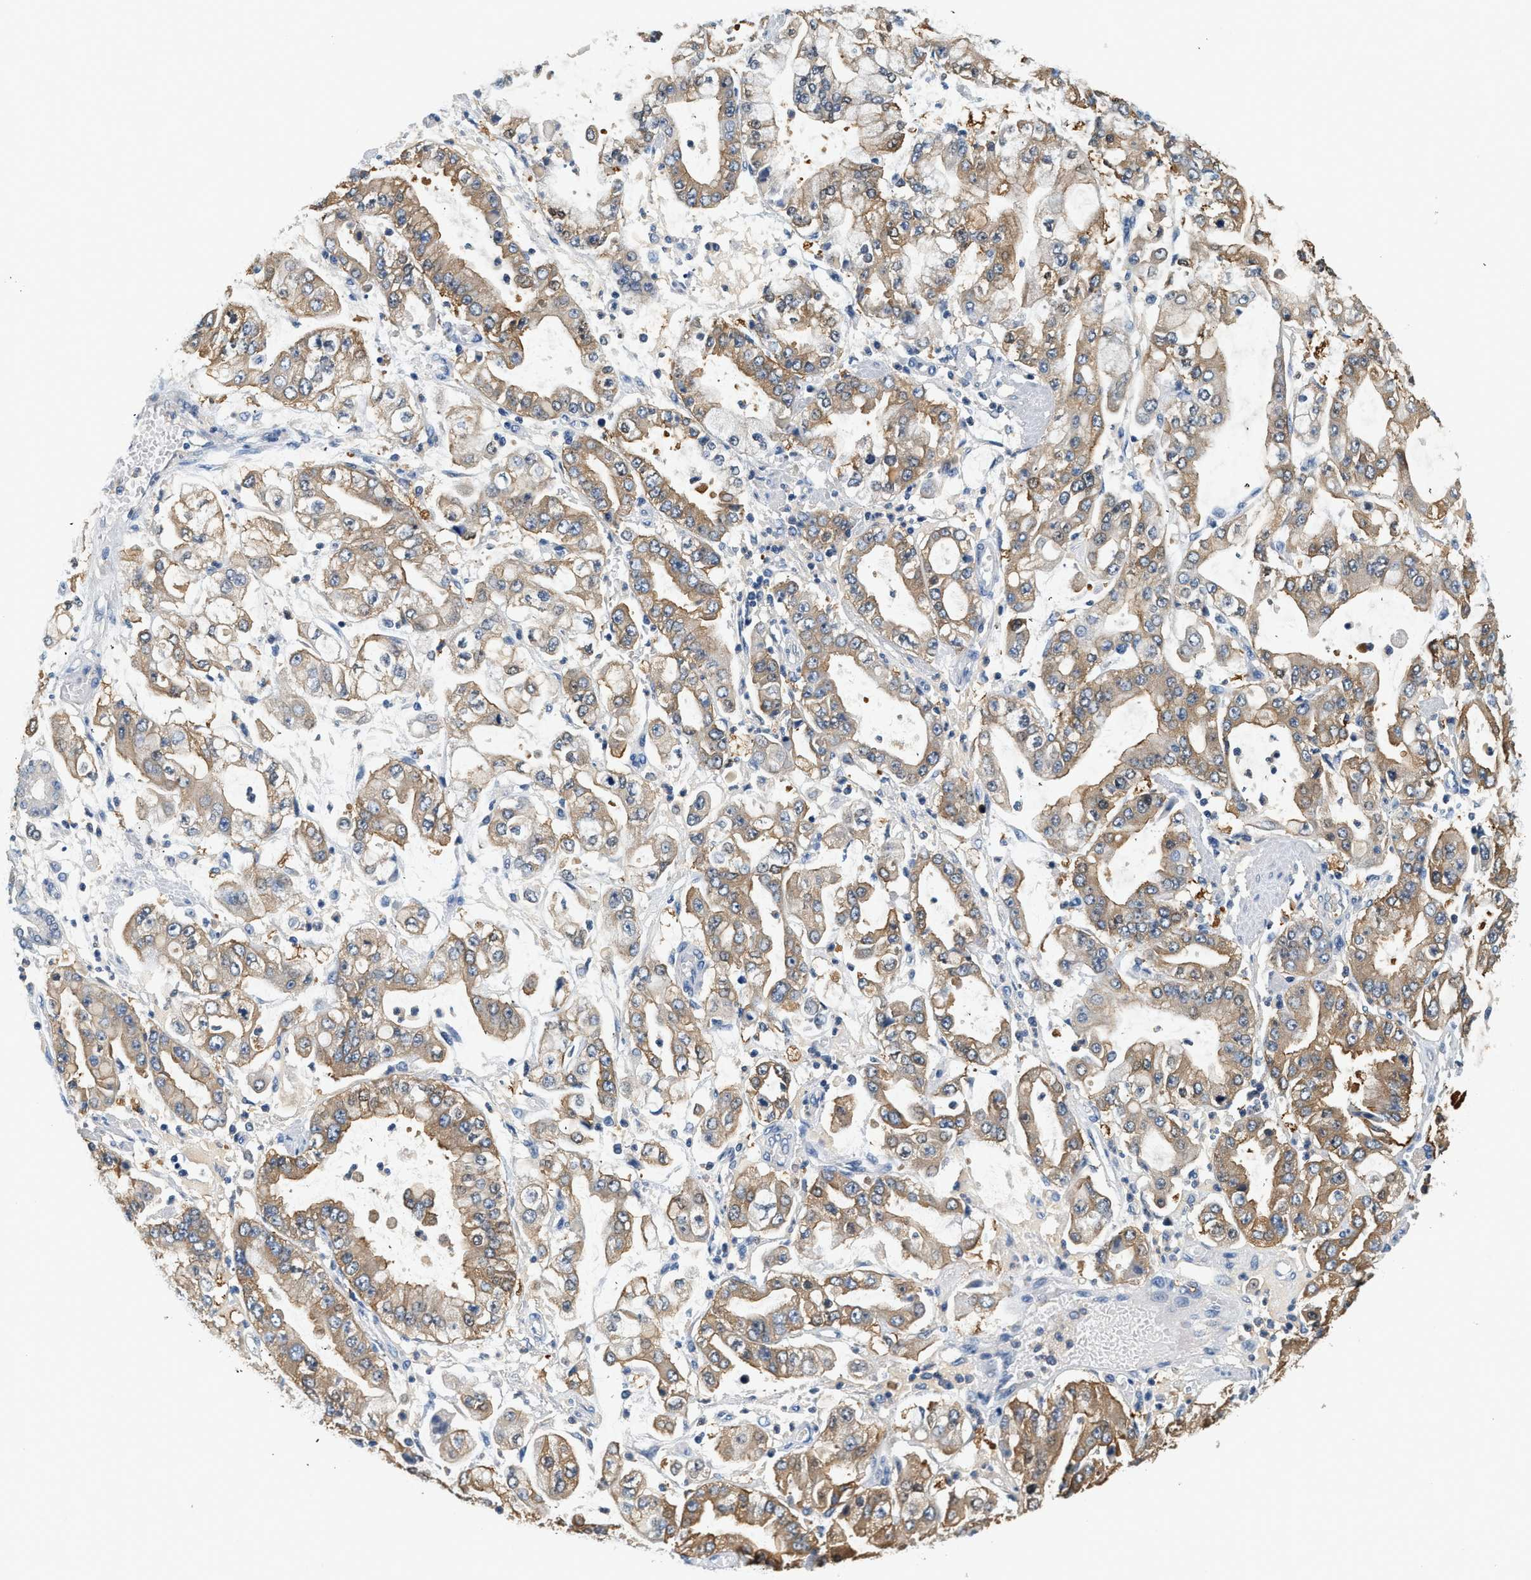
{"staining": {"intensity": "moderate", "quantity": ">75%", "location": "cytoplasmic/membranous"}, "tissue": "stomach cancer", "cell_type": "Tumor cells", "image_type": "cancer", "snomed": [{"axis": "morphology", "description": "Adenocarcinoma, NOS"}, {"axis": "topography", "description": "Stomach"}], "caption": "IHC of stomach cancer (adenocarcinoma) demonstrates medium levels of moderate cytoplasmic/membranous expression in approximately >75% of tumor cells.", "gene": "SLC35E1", "patient": {"sex": "male", "age": 76}}